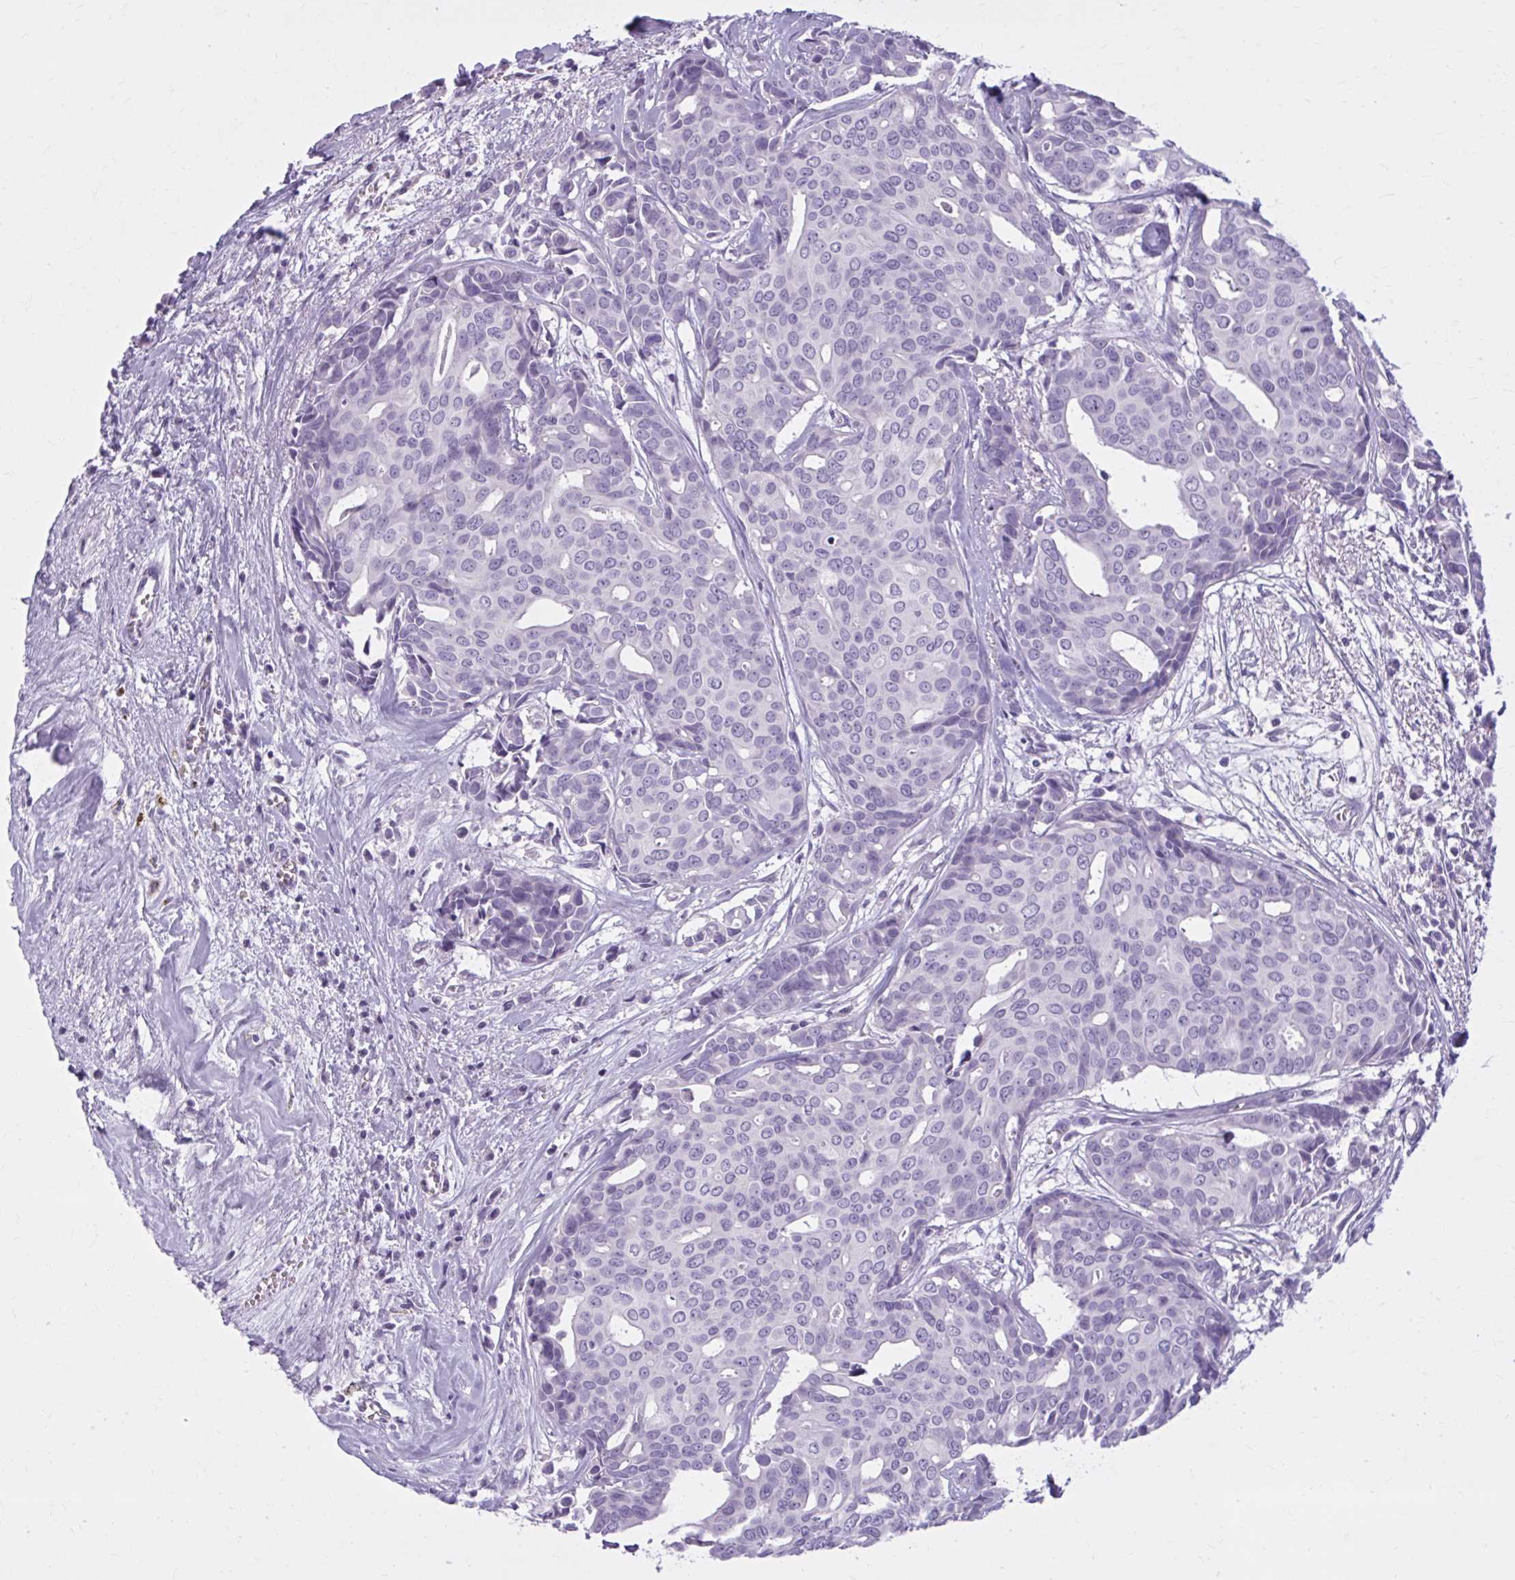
{"staining": {"intensity": "negative", "quantity": "none", "location": "none"}, "tissue": "breast cancer", "cell_type": "Tumor cells", "image_type": "cancer", "snomed": [{"axis": "morphology", "description": "Duct carcinoma"}, {"axis": "topography", "description": "Breast"}], "caption": "Breast cancer (invasive ductal carcinoma) was stained to show a protein in brown. There is no significant positivity in tumor cells. (DAB immunohistochemistry (IHC) visualized using brightfield microscopy, high magnification).", "gene": "OR4B1", "patient": {"sex": "female", "age": 54}}